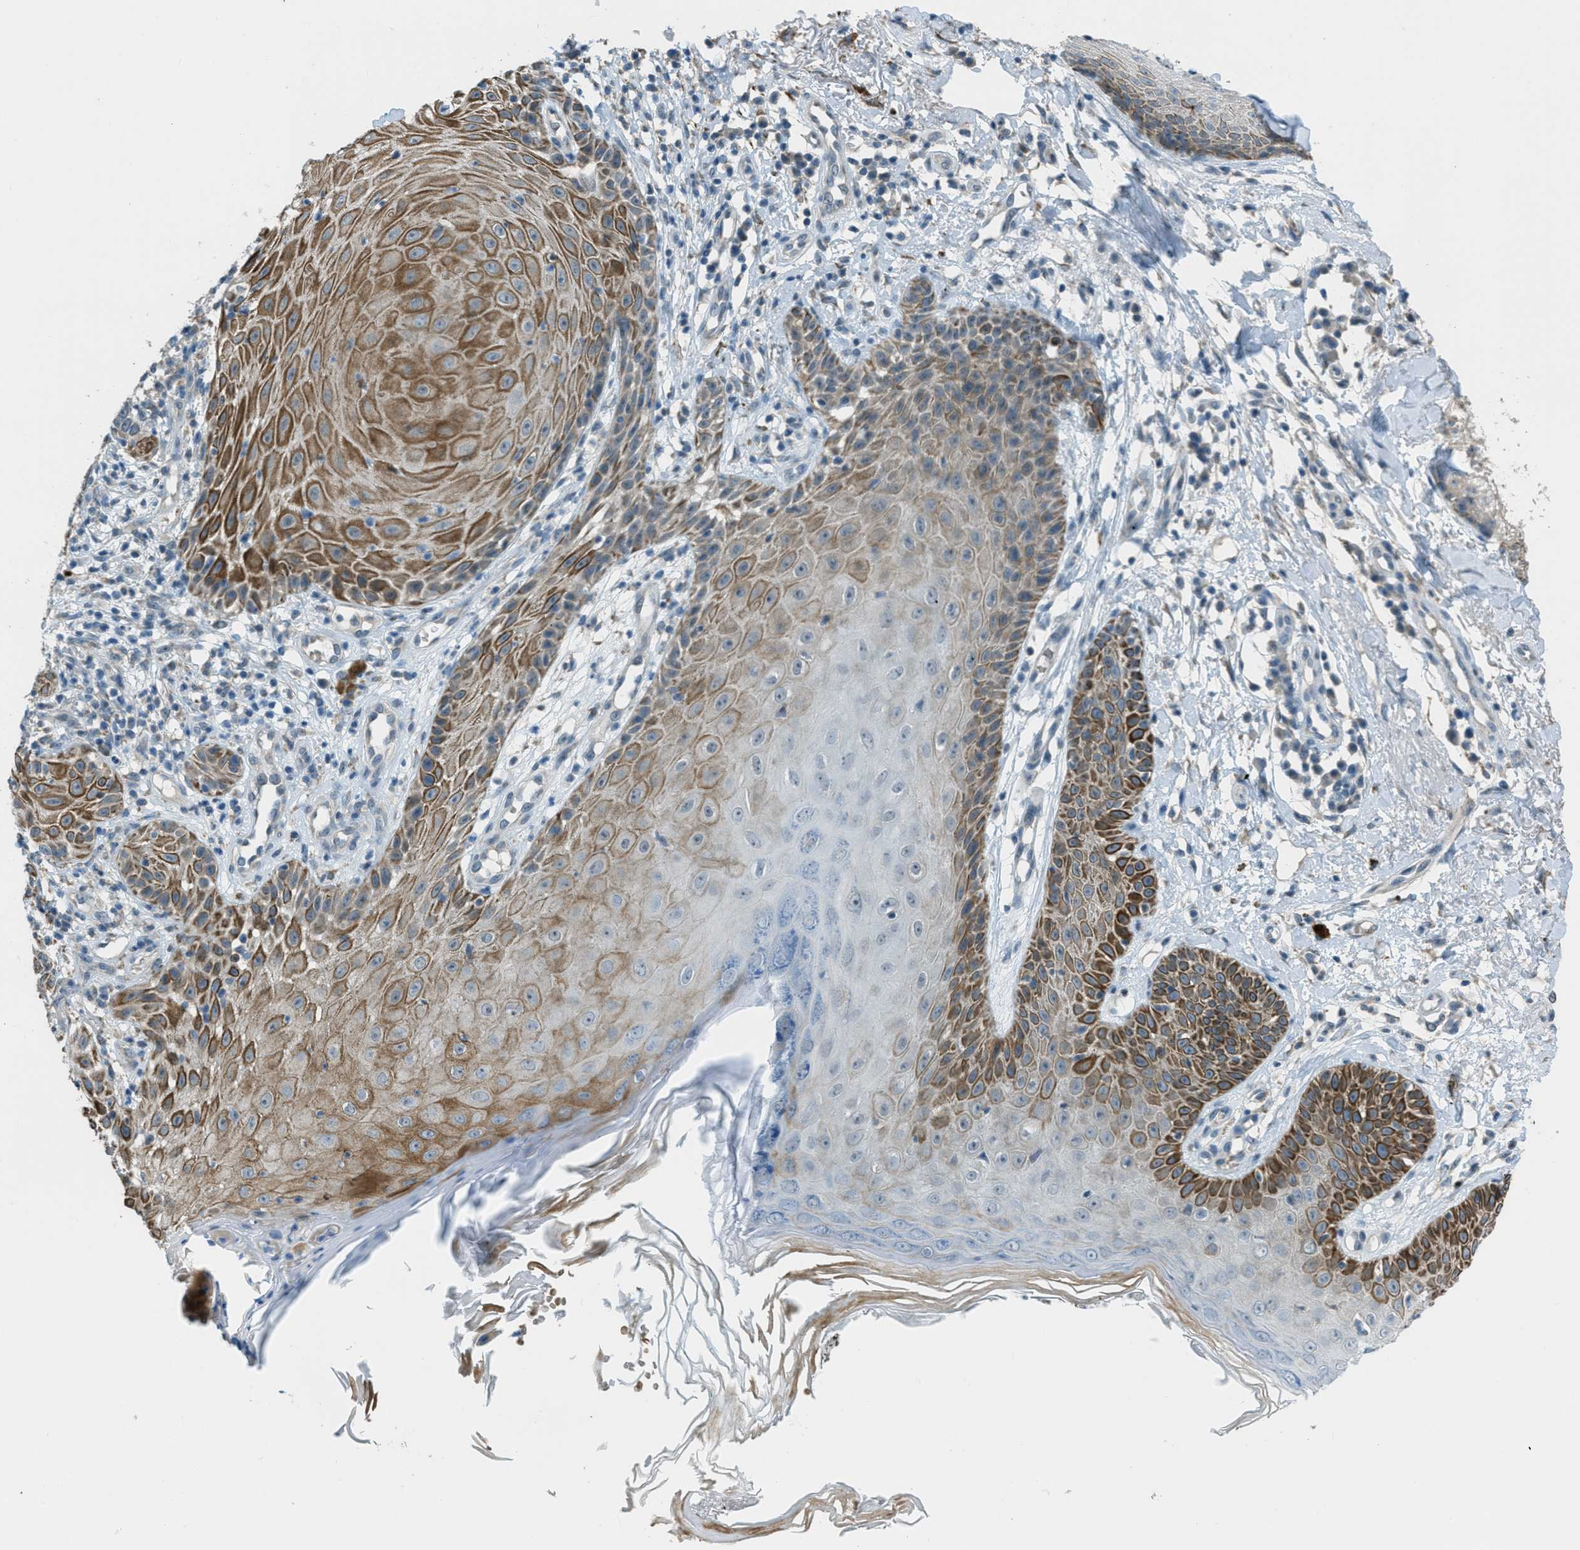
{"staining": {"intensity": "moderate", "quantity": "25%-75%", "location": "cytoplasmic/membranous"}, "tissue": "skin cancer", "cell_type": "Tumor cells", "image_type": "cancer", "snomed": [{"axis": "morphology", "description": "Normal tissue, NOS"}, {"axis": "morphology", "description": "Basal cell carcinoma"}, {"axis": "topography", "description": "Skin"}], "caption": "DAB (3,3'-diaminobenzidine) immunohistochemical staining of basal cell carcinoma (skin) shows moderate cytoplasmic/membranous protein staining in about 25%-75% of tumor cells.", "gene": "CDON", "patient": {"sex": "male", "age": 79}}